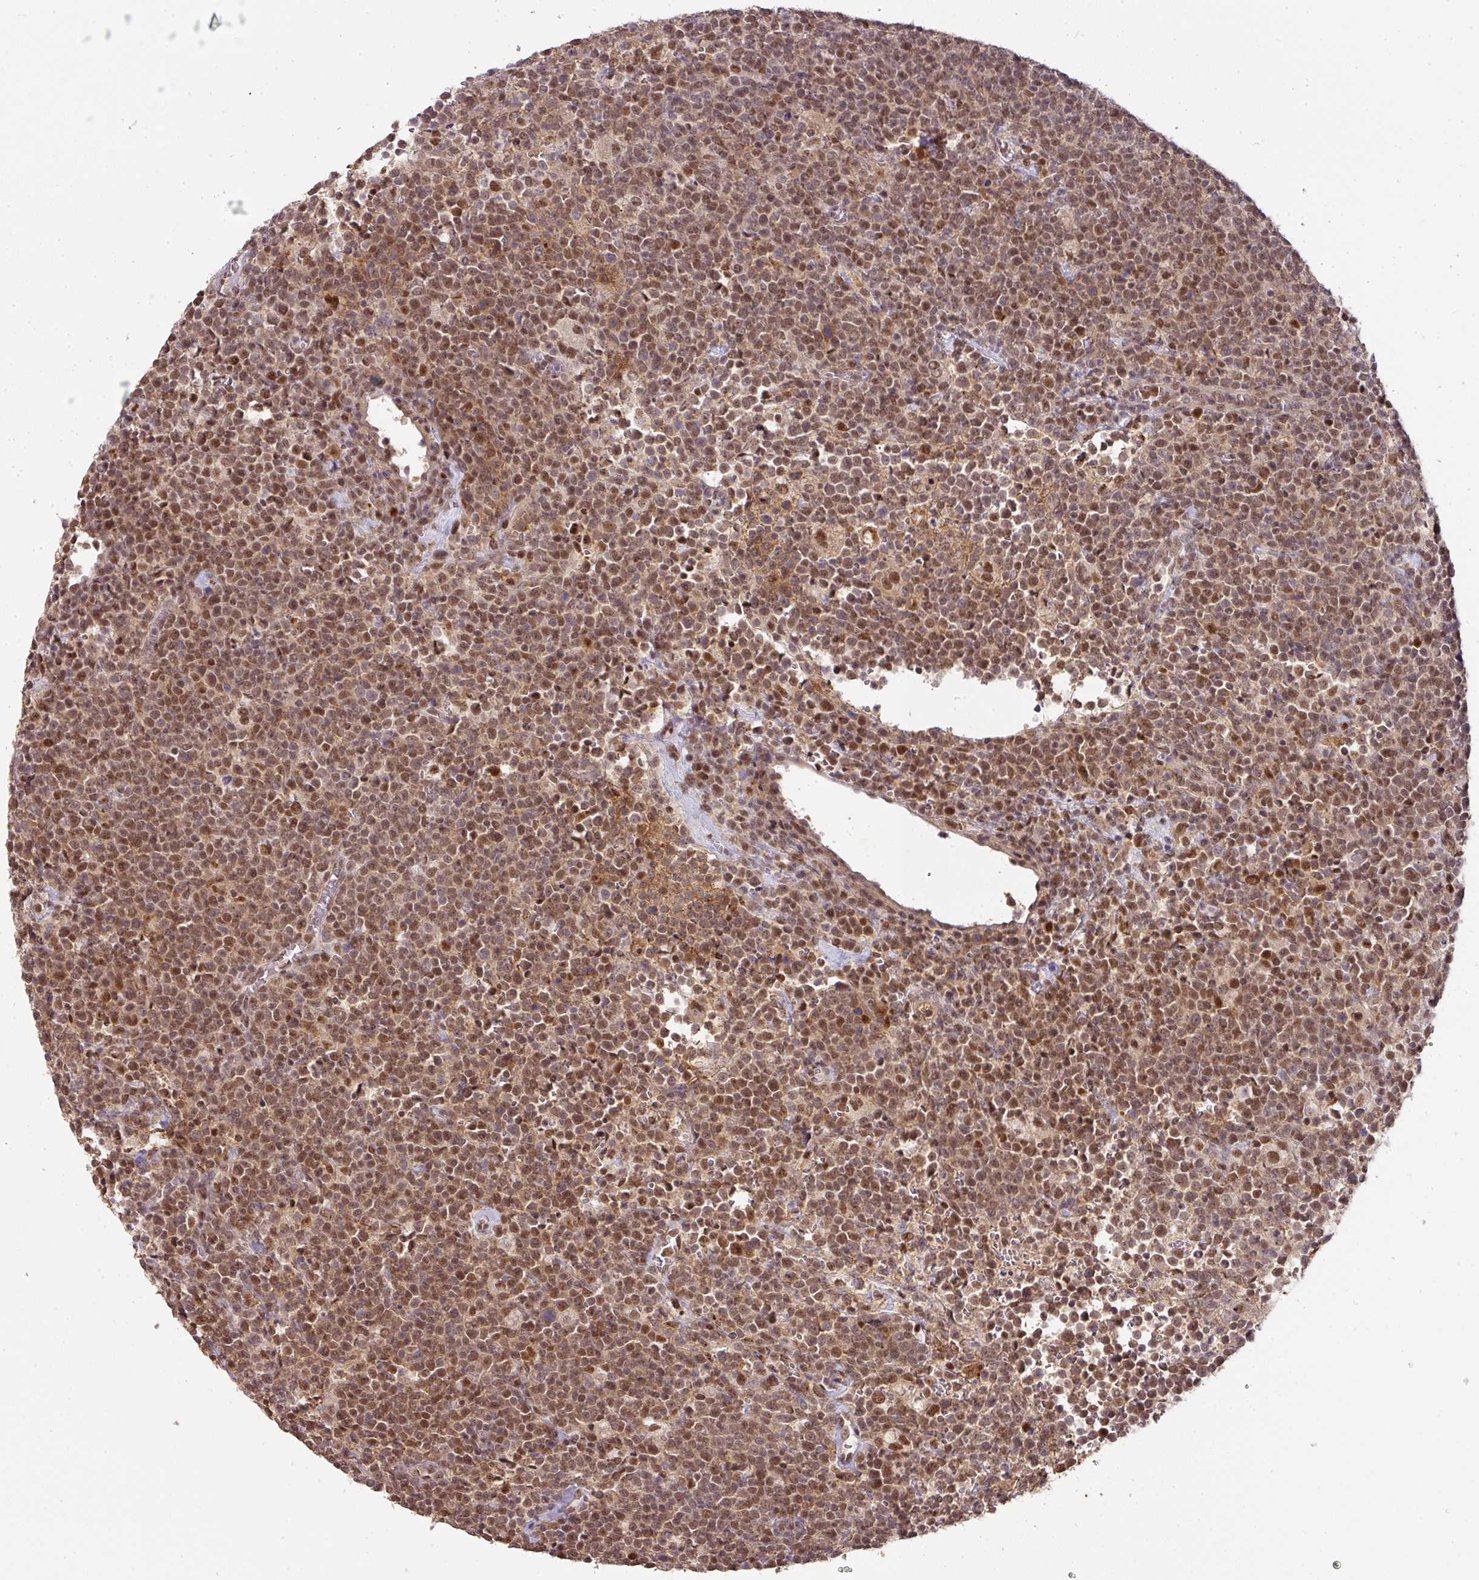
{"staining": {"intensity": "moderate", "quantity": ">75%", "location": "cytoplasmic/membranous,nuclear"}, "tissue": "lymphoma", "cell_type": "Tumor cells", "image_type": "cancer", "snomed": [{"axis": "morphology", "description": "Malignant lymphoma, non-Hodgkin's type, High grade"}, {"axis": "topography", "description": "Lymph node"}], "caption": "A brown stain shows moderate cytoplasmic/membranous and nuclear positivity of a protein in human lymphoma tumor cells.", "gene": "RANBP9", "patient": {"sex": "male", "age": 61}}